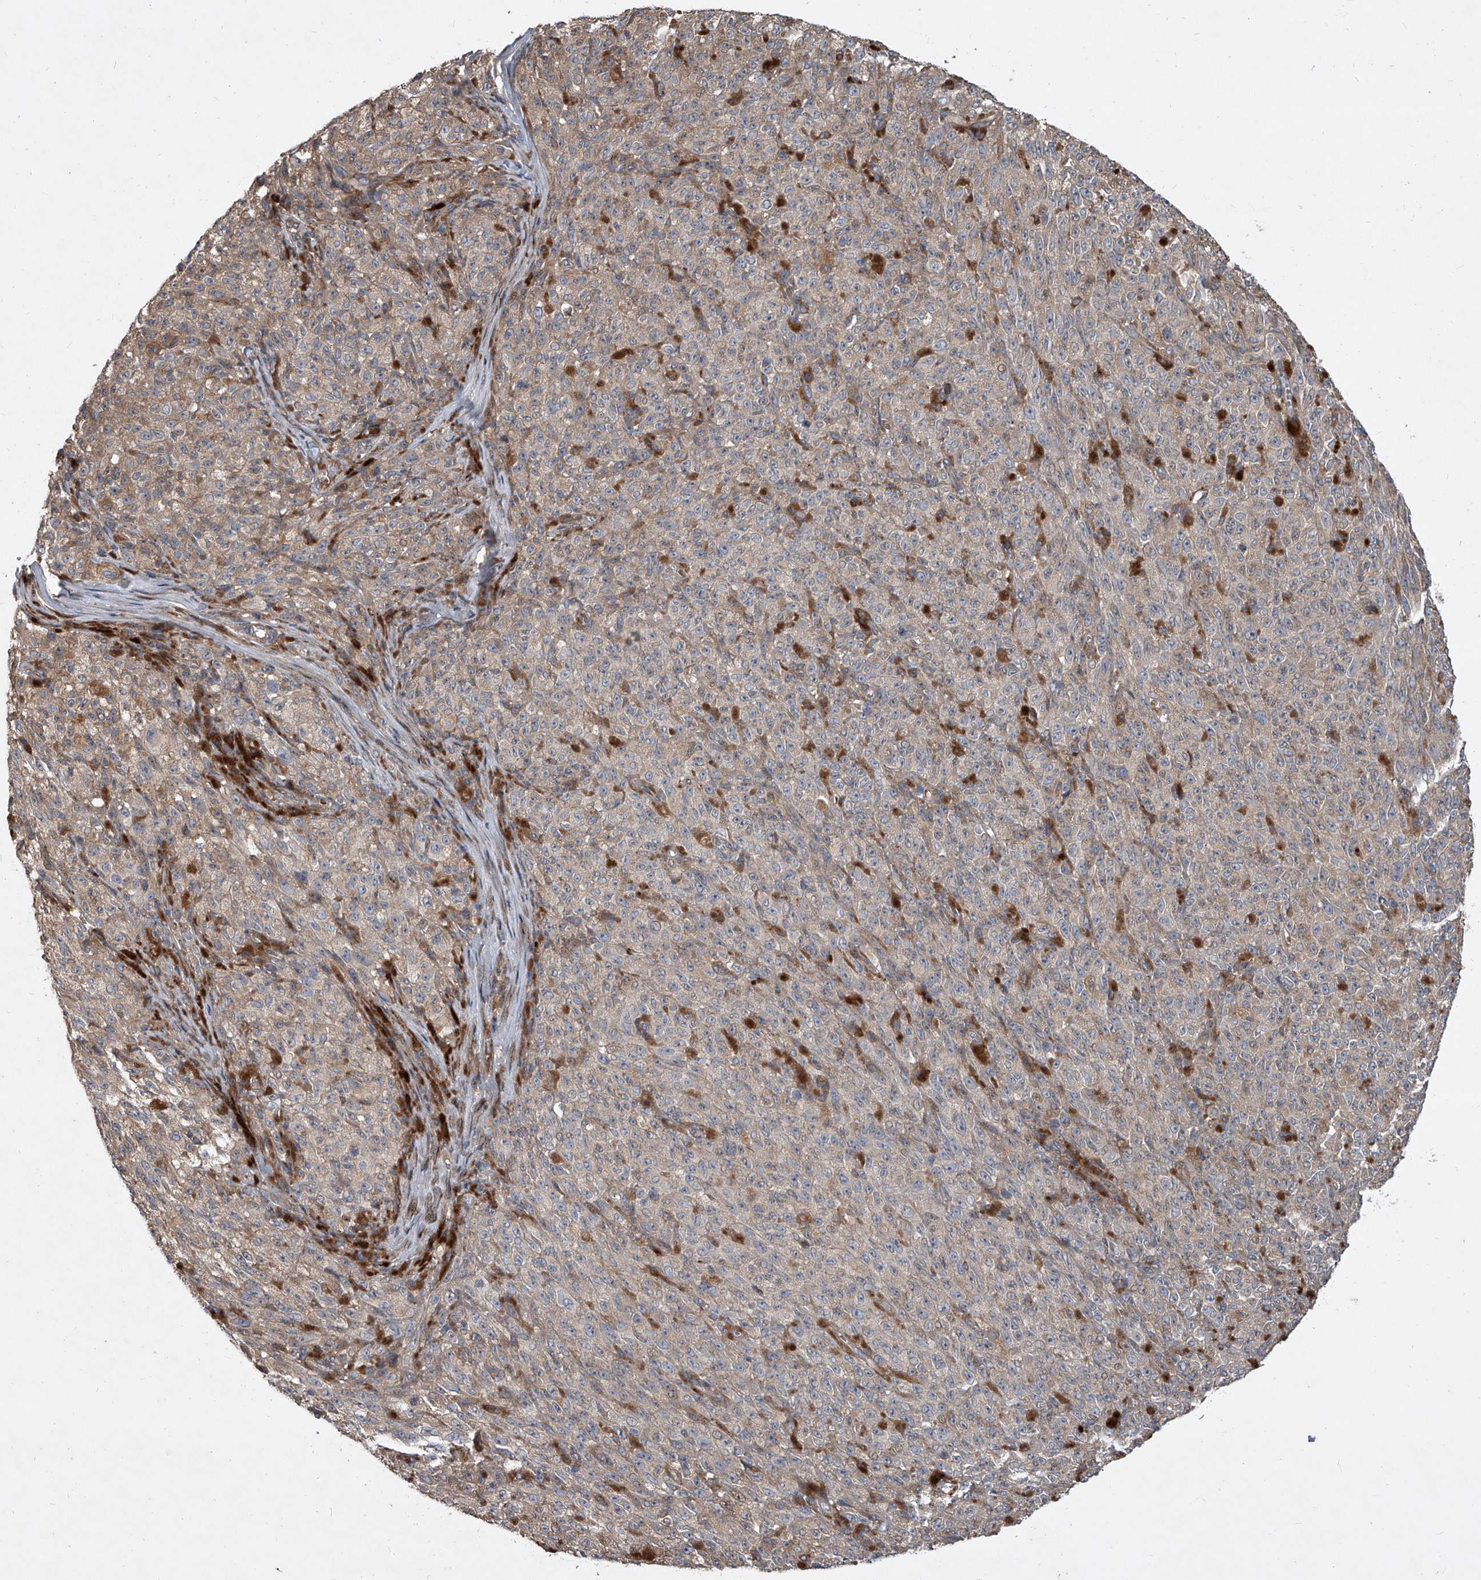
{"staining": {"intensity": "negative", "quantity": "none", "location": "none"}, "tissue": "melanoma", "cell_type": "Tumor cells", "image_type": "cancer", "snomed": [{"axis": "morphology", "description": "Malignant melanoma, NOS"}, {"axis": "topography", "description": "Skin"}], "caption": "A histopathology image of malignant melanoma stained for a protein exhibits no brown staining in tumor cells.", "gene": "EVA1C", "patient": {"sex": "female", "age": 82}}